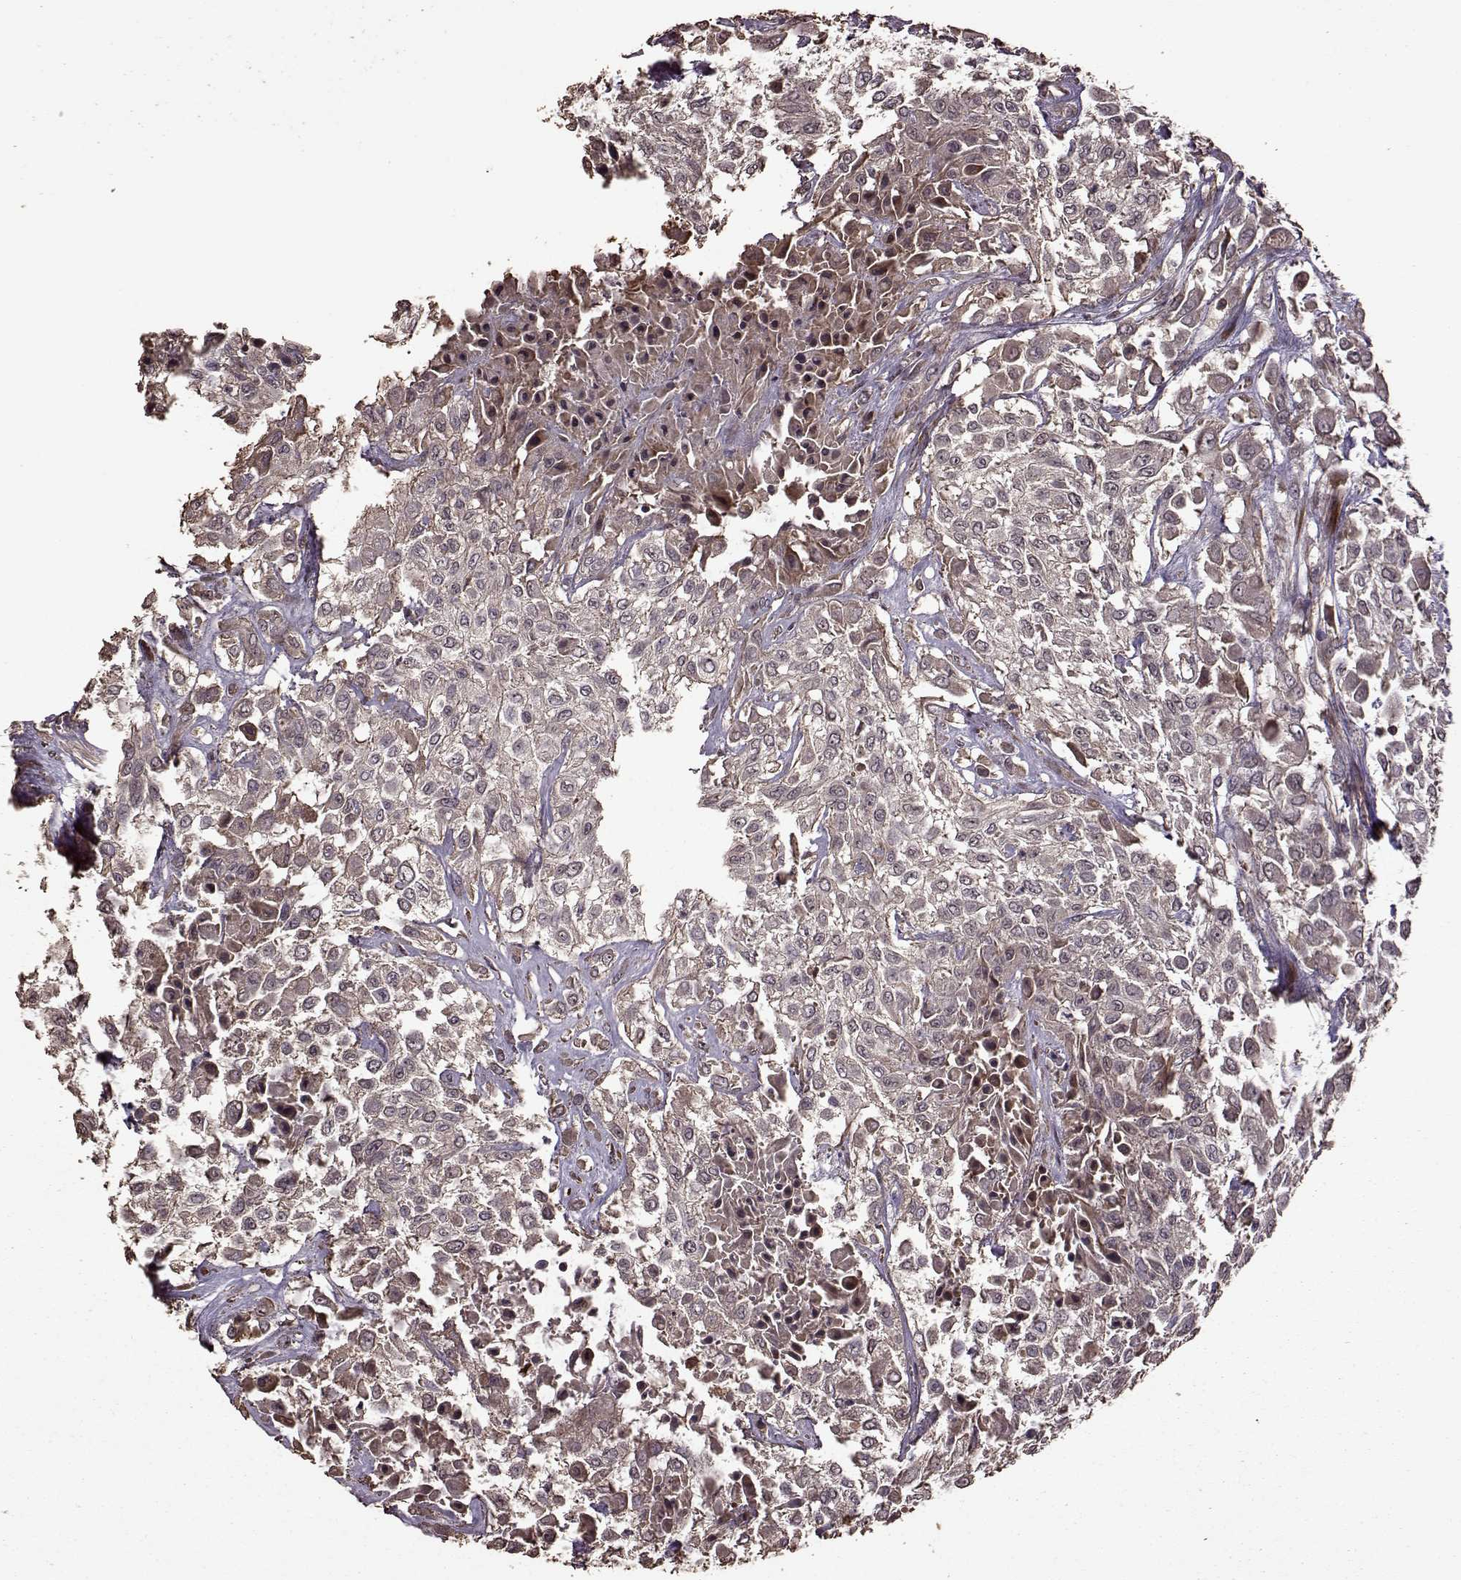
{"staining": {"intensity": "weak", "quantity": "<25%", "location": "cytoplasmic/membranous"}, "tissue": "urothelial cancer", "cell_type": "Tumor cells", "image_type": "cancer", "snomed": [{"axis": "morphology", "description": "Urothelial carcinoma, High grade"}, {"axis": "topography", "description": "Urinary bladder"}], "caption": "IHC histopathology image of human urothelial cancer stained for a protein (brown), which demonstrates no staining in tumor cells.", "gene": "FBXW11", "patient": {"sex": "male", "age": 57}}